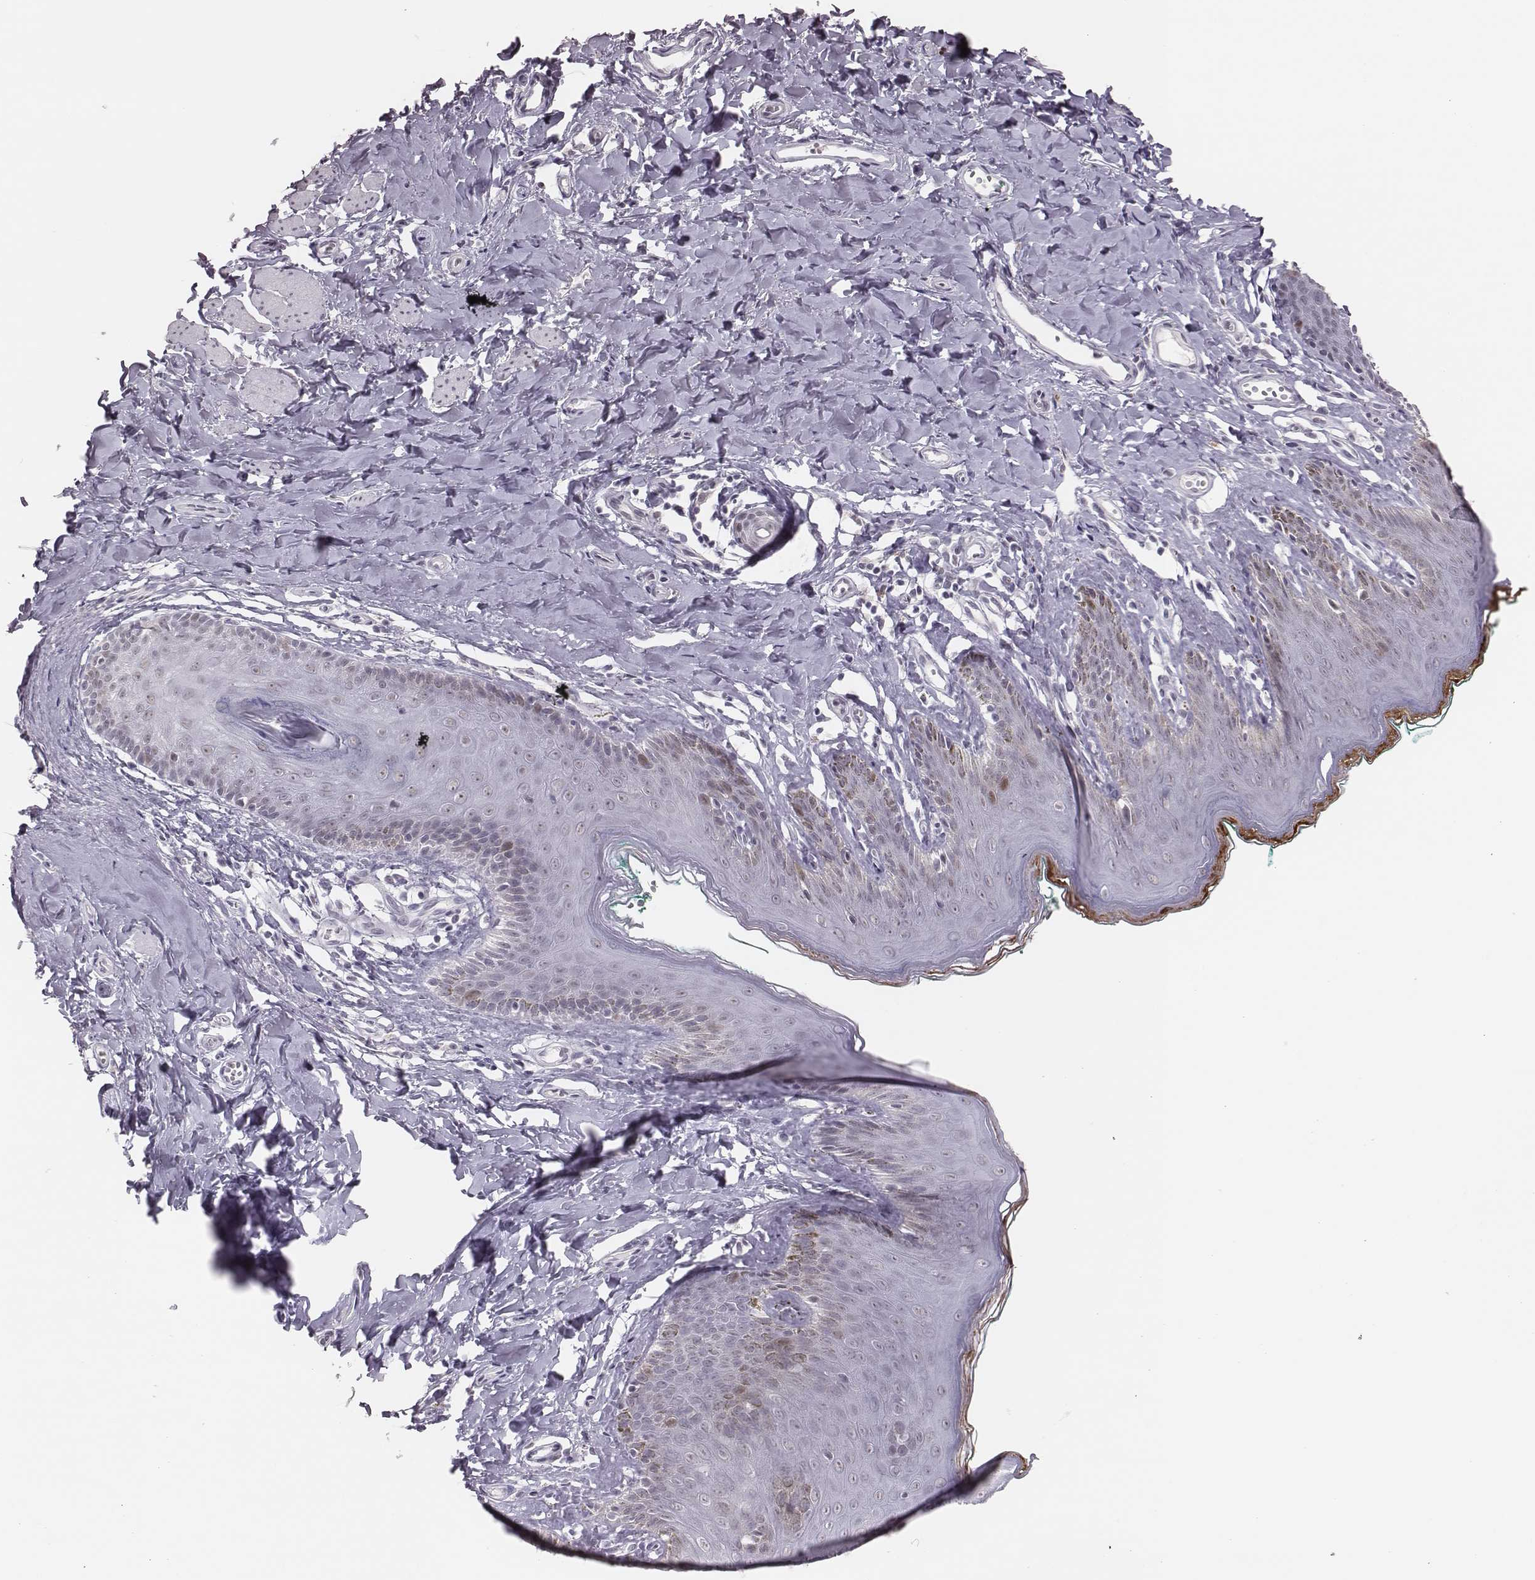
{"staining": {"intensity": "weak", "quantity": "<25%", "location": "cytoplasmic/membranous,nuclear"}, "tissue": "skin", "cell_type": "Epidermal cells", "image_type": "normal", "snomed": [{"axis": "morphology", "description": "Normal tissue, NOS"}, {"axis": "topography", "description": "Vulva"}], "caption": "IHC histopathology image of unremarkable skin stained for a protein (brown), which demonstrates no positivity in epidermal cells.", "gene": "PBK", "patient": {"sex": "female", "age": 66}}